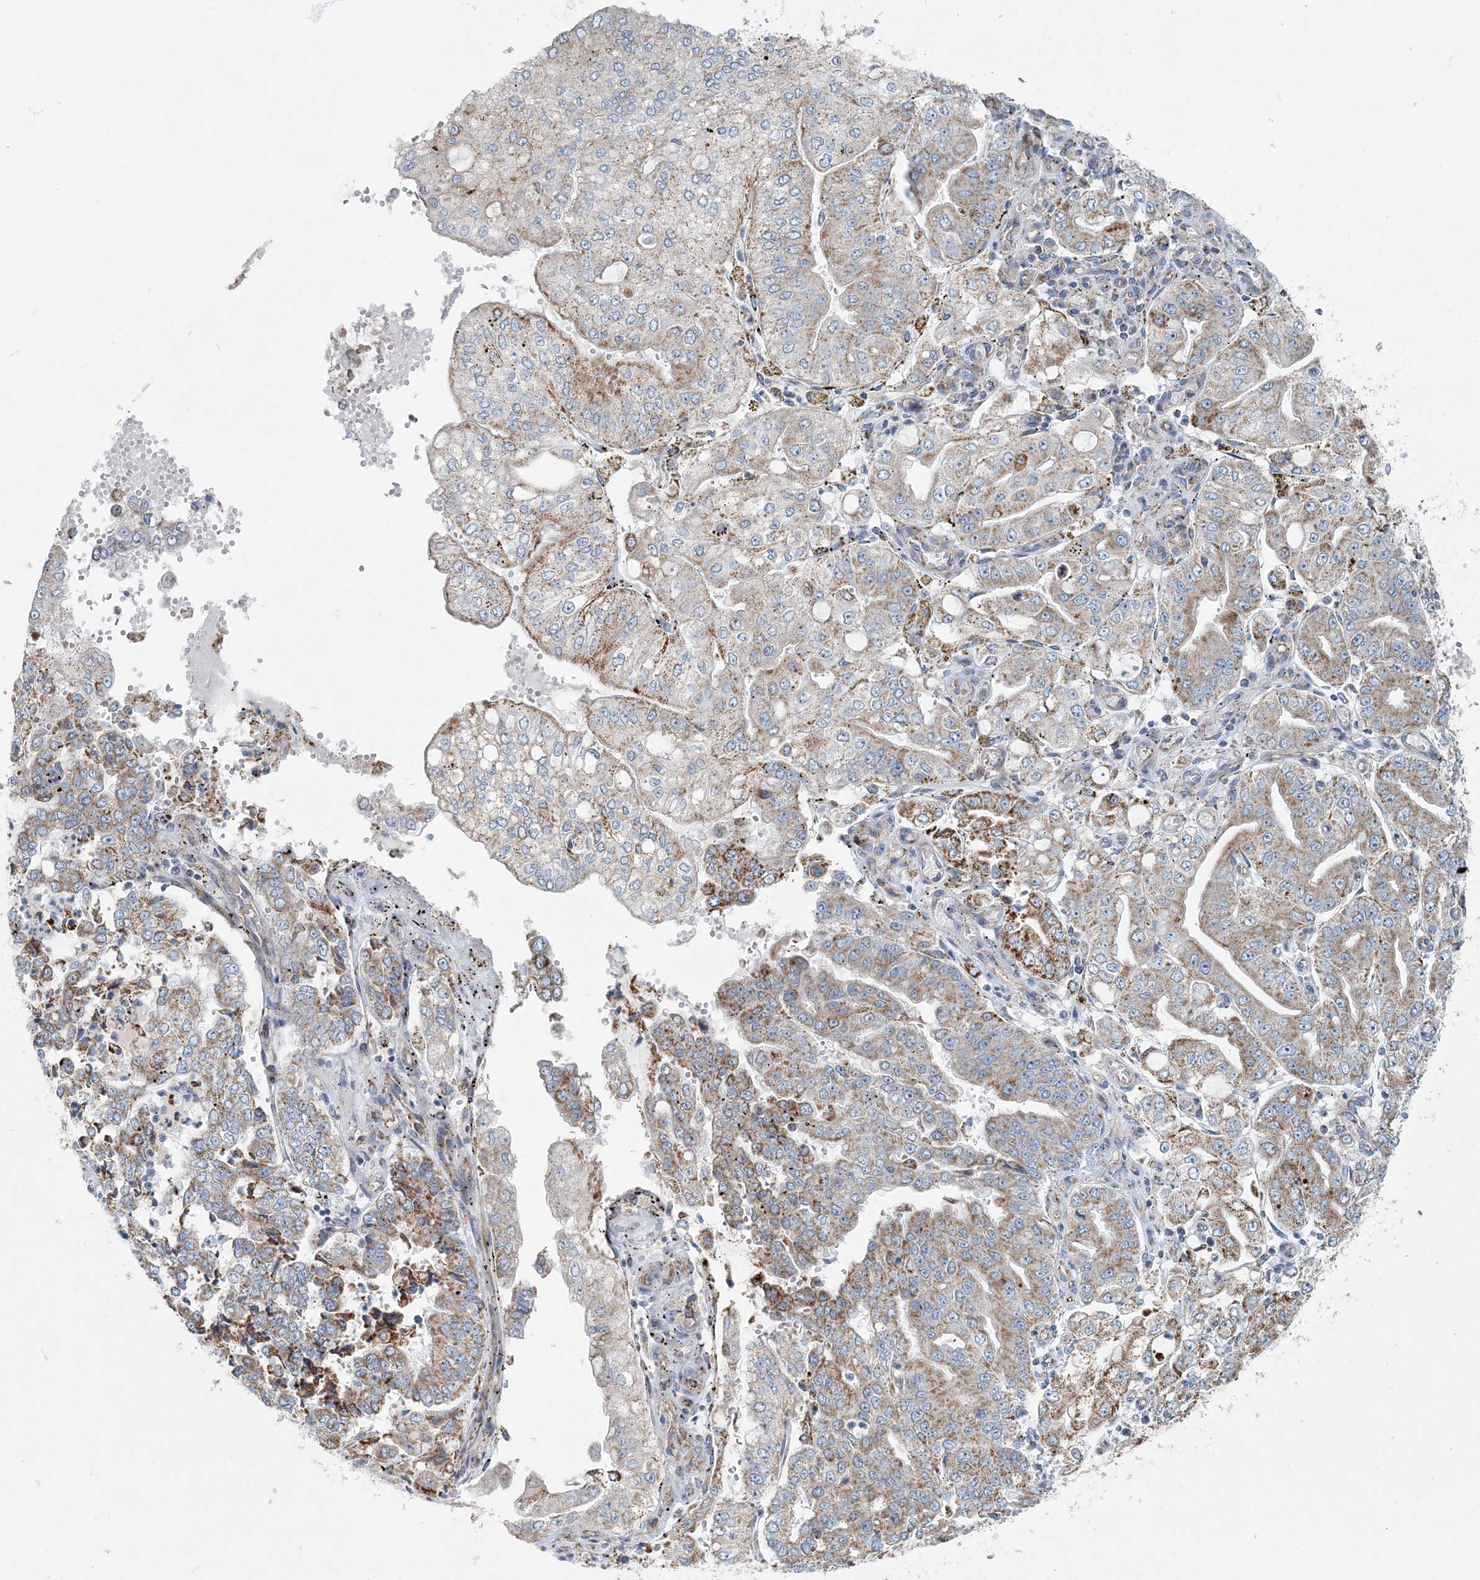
{"staining": {"intensity": "moderate", "quantity": ">75%", "location": "cytoplasmic/membranous"}, "tissue": "stomach cancer", "cell_type": "Tumor cells", "image_type": "cancer", "snomed": [{"axis": "morphology", "description": "Adenocarcinoma, NOS"}, {"axis": "topography", "description": "Stomach"}], "caption": "This image displays adenocarcinoma (stomach) stained with immunohistochemistry to label a protein in brown. The cytoplasmic/membranous of tumor cells show moderate positivity for the protein. Nuclei are counter-stained blue.", "gene": "INTU", "patient": {"sex": "male", "age": 76}}